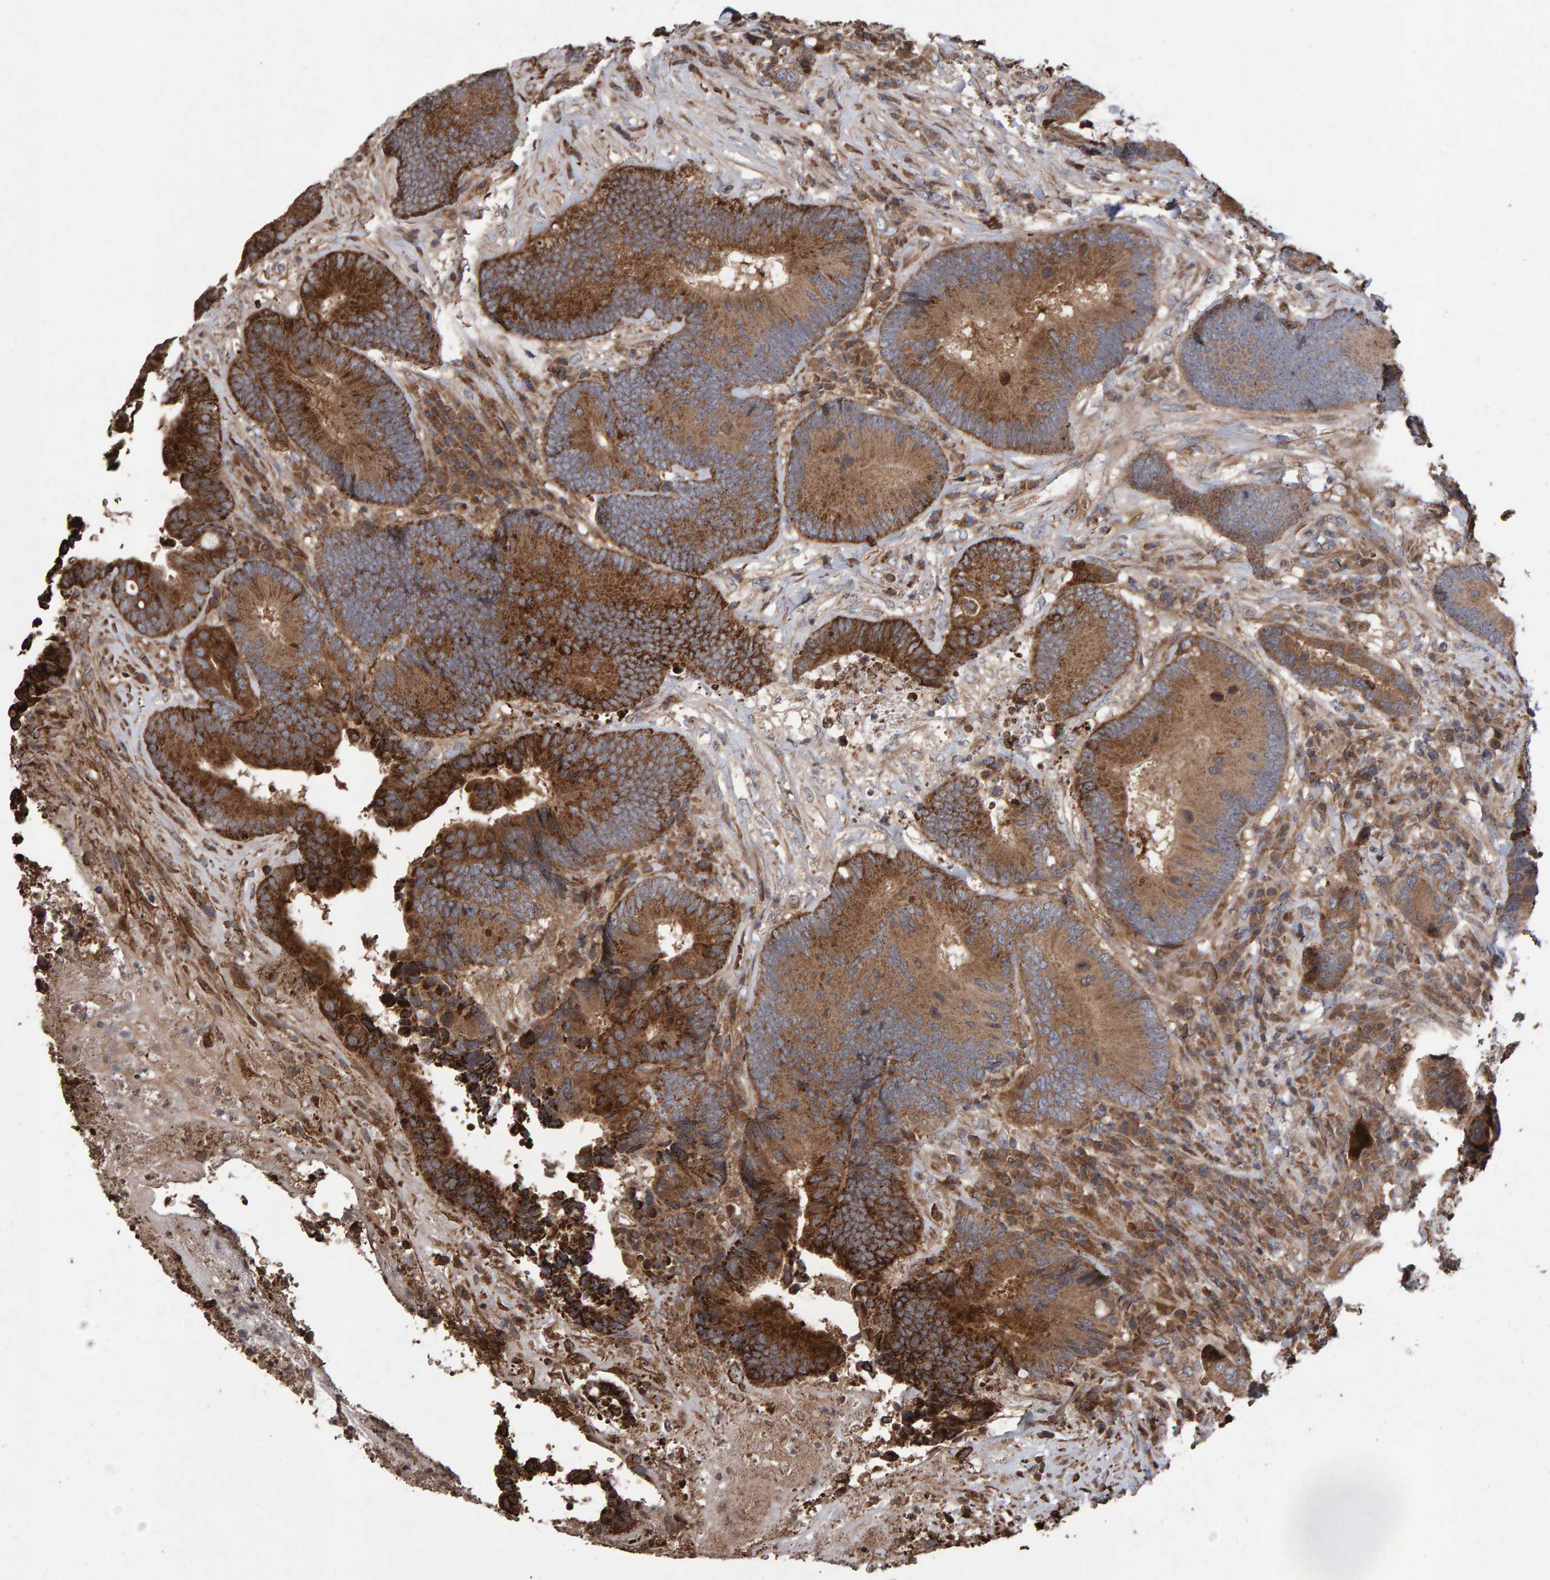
{"staining": {"intensity": "strong", "quantity": ">75%", "location": "cytoplasmic/membranous"}, "tissue": "colorectal cancer", "cell_type": "Tumor cells", "image_type": "cancer", "snomed": [{"axis": "morphology", "description": "Adenocarcinoma, NOS"}, {"axis": "topography", "description": "Rectum"}], "caption": "A high amount of strong cytoplasmic/membranous expression is identified in about >75% of tumor cells in colorectal cancer tissue.", "gene": "OSBP2", "patient": {"sex": "female", "age": 89}}